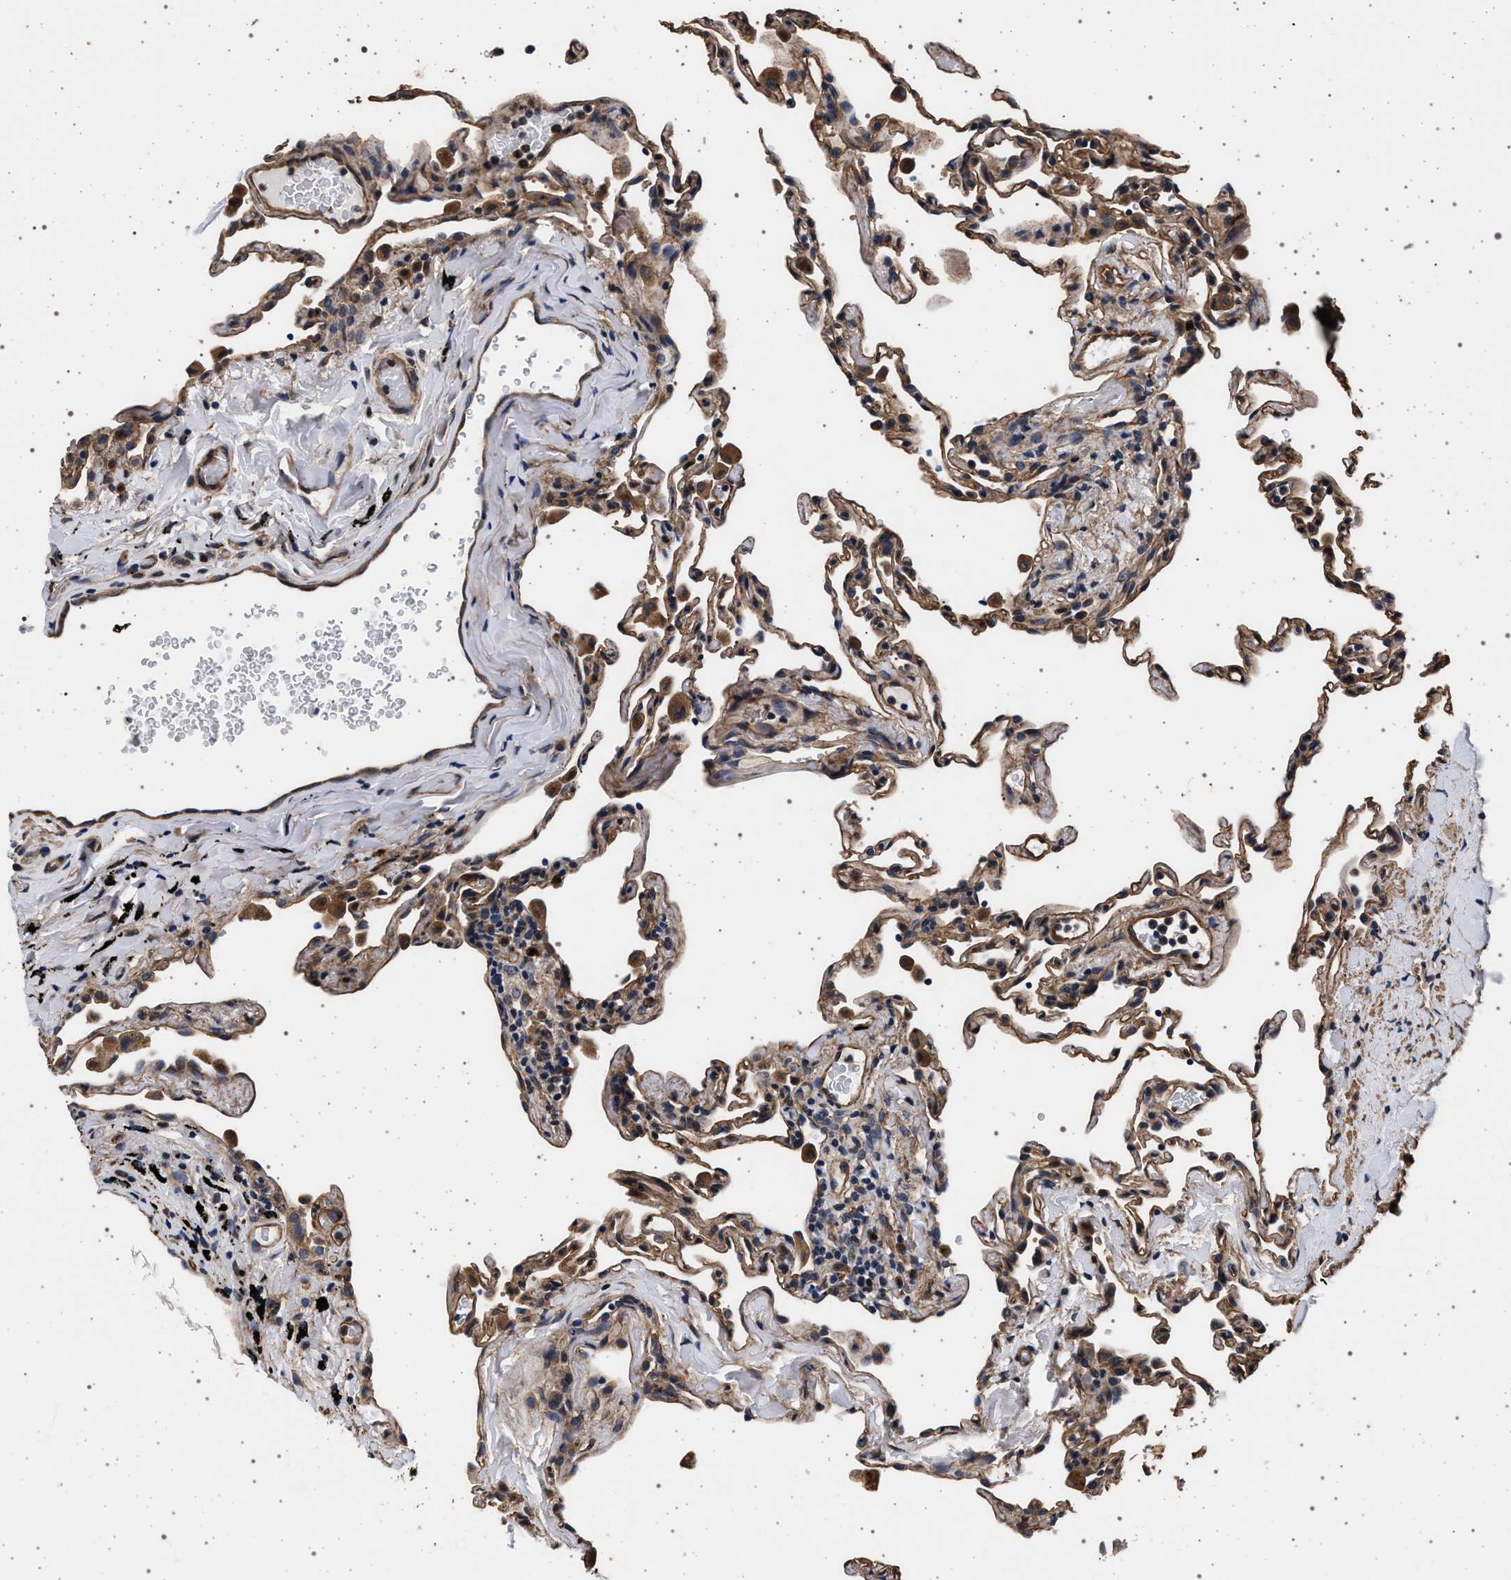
{"staining": {"intensity": "moderate", "quantity": ">75%", "location": "cytoplasmic/membranous"}, "tissue": "lung", "cell_type": "Alveolar cells", "image_type": "normal", "snomed": [{"axis": "morphology", "description": "Normal tissue, NOS"}, {"axis": "topography", "description": "Lung"}], "caption": "High-power microscopy captured an IHC micrograph of unremarkable lung, revealing moderate cytoplasmic/membranous expression in about >75% of alveolar cells.", "gene": "KCNK6", "patient": {"sex": "male", "age": 59}}